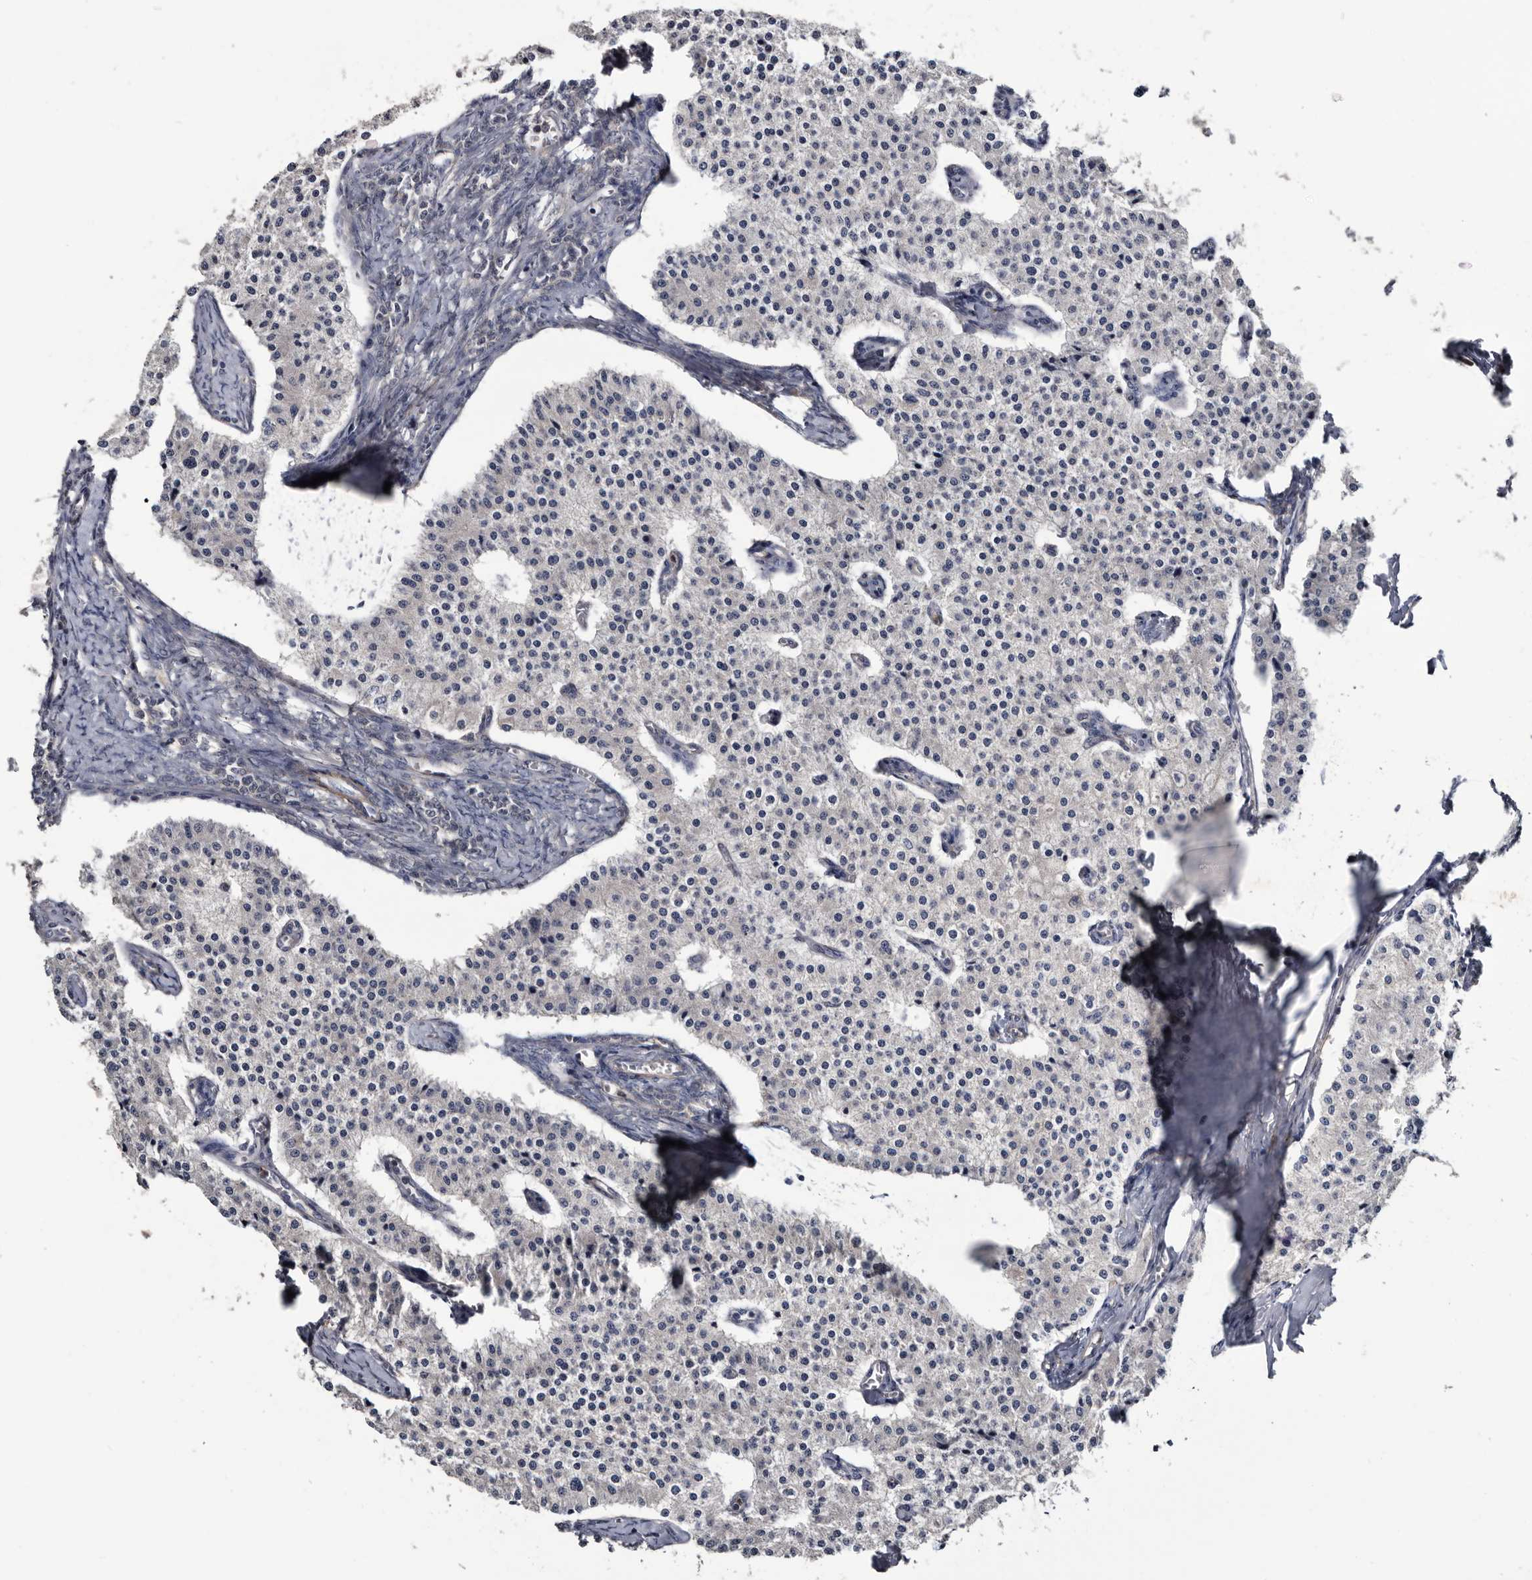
{"staining": {"intensity": "negative", "quantity": "none", "location": "none"}, "tissue": "carcinoid", "cell_type": "Tumor cells", "image_type": "cancer", "snomed": [{"axis": "morphology", "description": "Carcinoid, malignant, NOS"}, {"axis": "topography", "description": "Colon"}], "caption": "Micrograph shows no protein positivity in tumor cells of carcinoid (malignant) tissue.", "gene": "IARS1", "patient": {"sex": "female", "age": 52}}